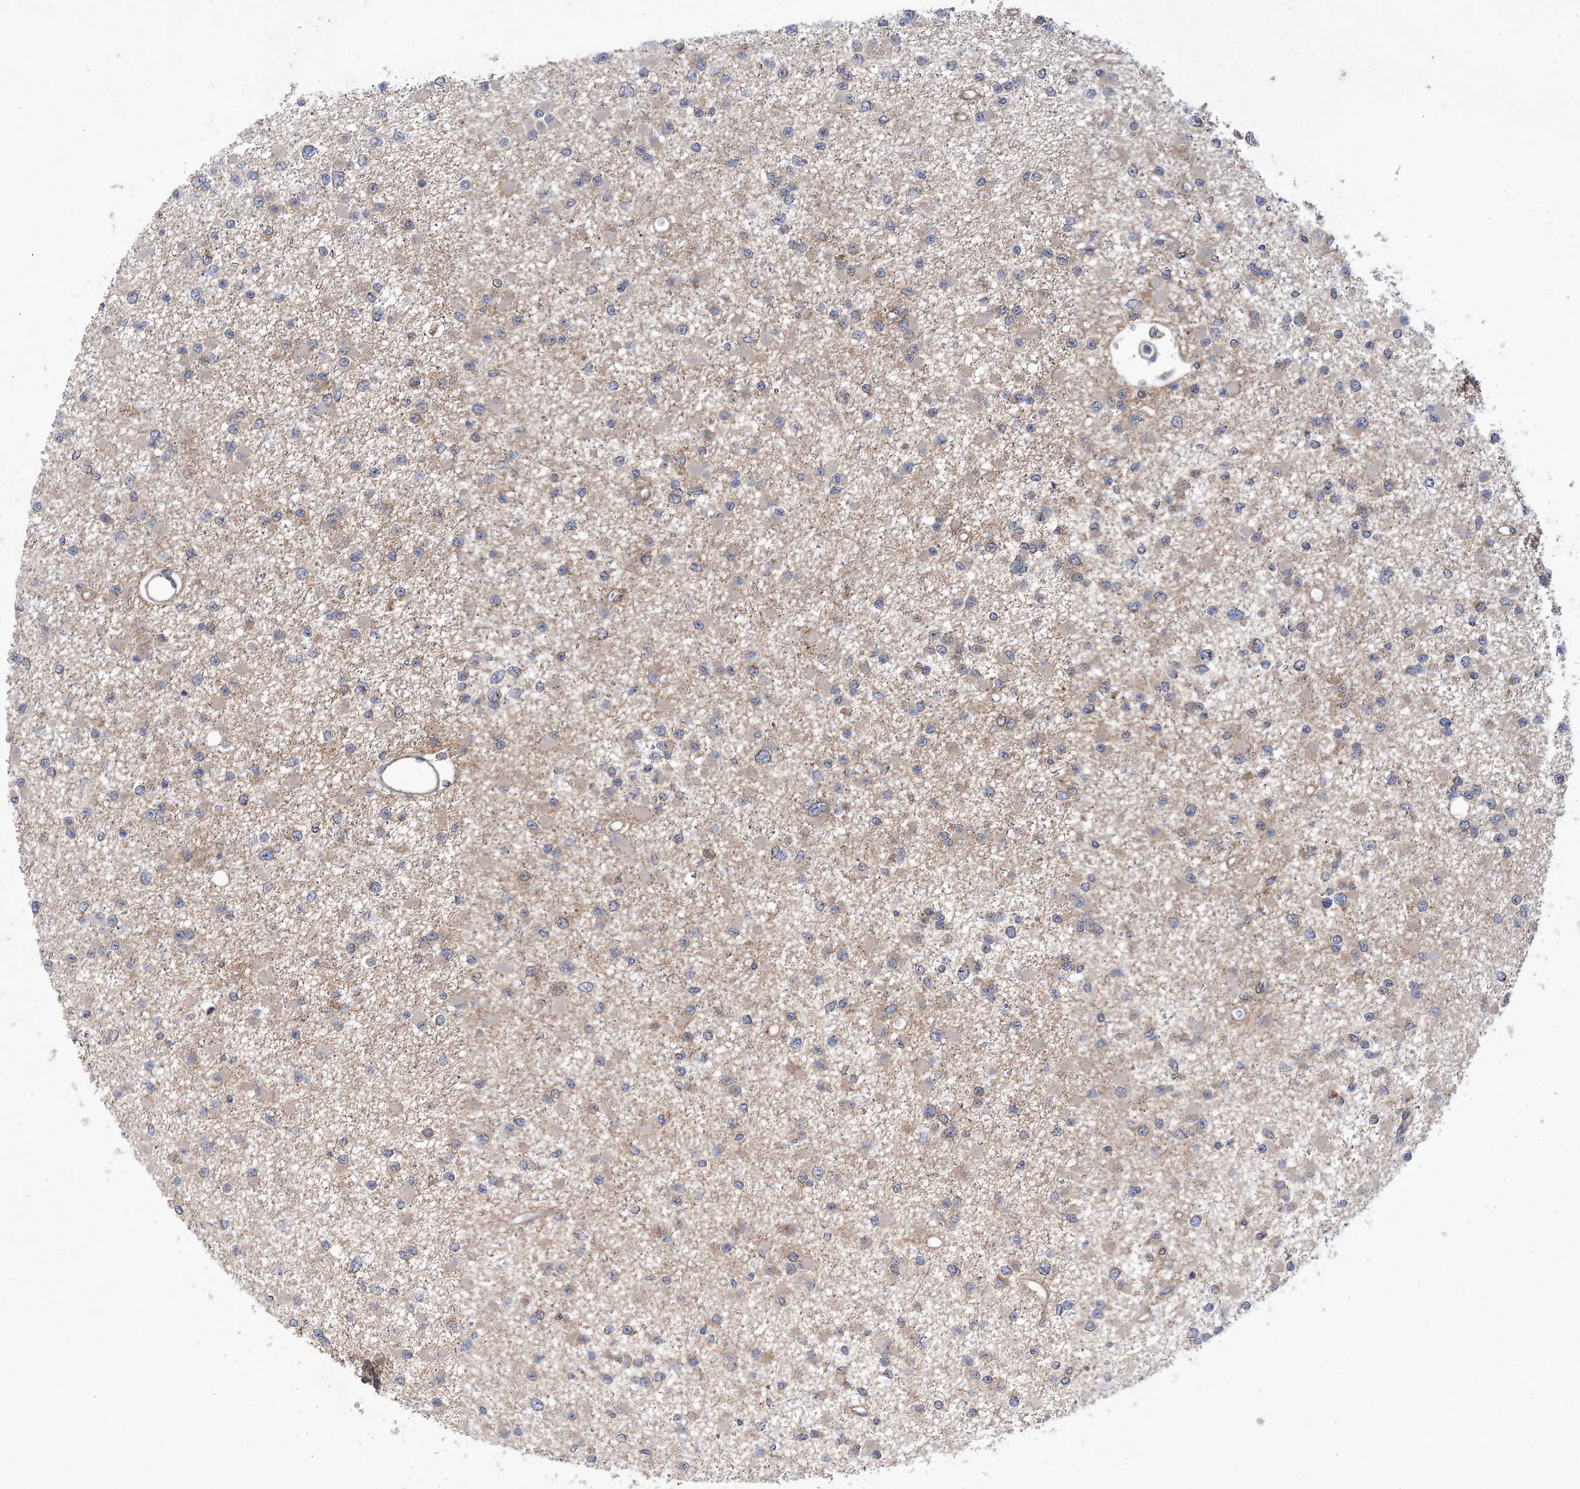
{"staining": {"intensity": "negative", "quantity": "none", "location": "none"}, "tissue": "glioma", "cell_type": "Tumor cells", "image_type": "cancer", "snomed": [{"axis": "morphology", "description": "Glioma, malignant, Low grade"}, {"axis": "topography", "description": "Brain"}], "caption": "Tumor cells are negative for brown protein staining in glioma.", "gene": "COPB2", "patient": {"sex": "female", "age": 22}}